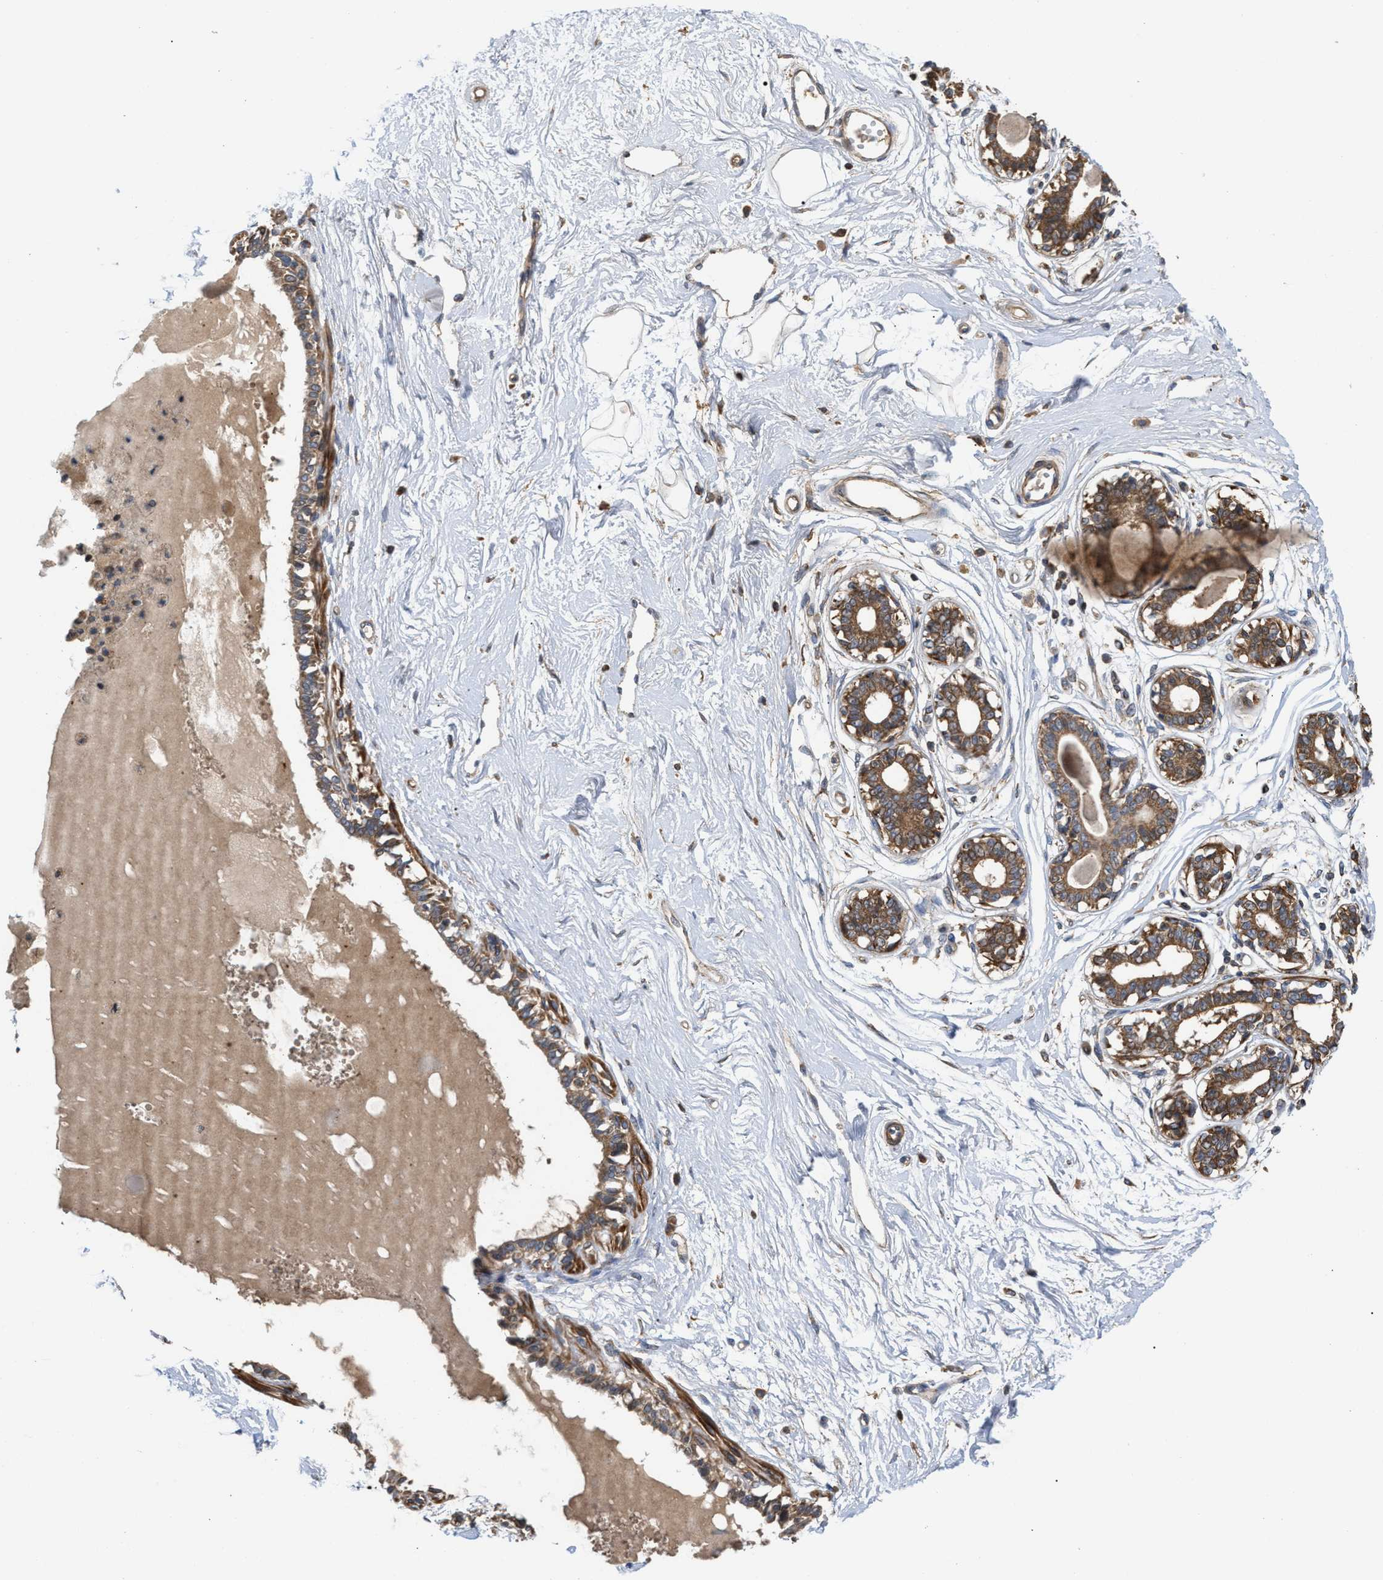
{"staining": {"intensity": "moderate", "quantity": ">75%", "location": "cytoplasmic/membranous"}, "tissue": "breast", "cell_type": "Adipocytes", "image_type": "normal", "snomed": [{"axis": "morphology", "description": "Normal tissue, NOS"}, {"axis": "topography", "description": "Breast"}], "caption": "A medium amount of moderate cytoplasmic/membranous positivity is present in approximately >75% of adipocytes in benign breast. The protein of interest is shown in brown color, while the nuclei are stained blue.", "gene": "TACO1", "patient": {"sex": "female", "age": 45}}